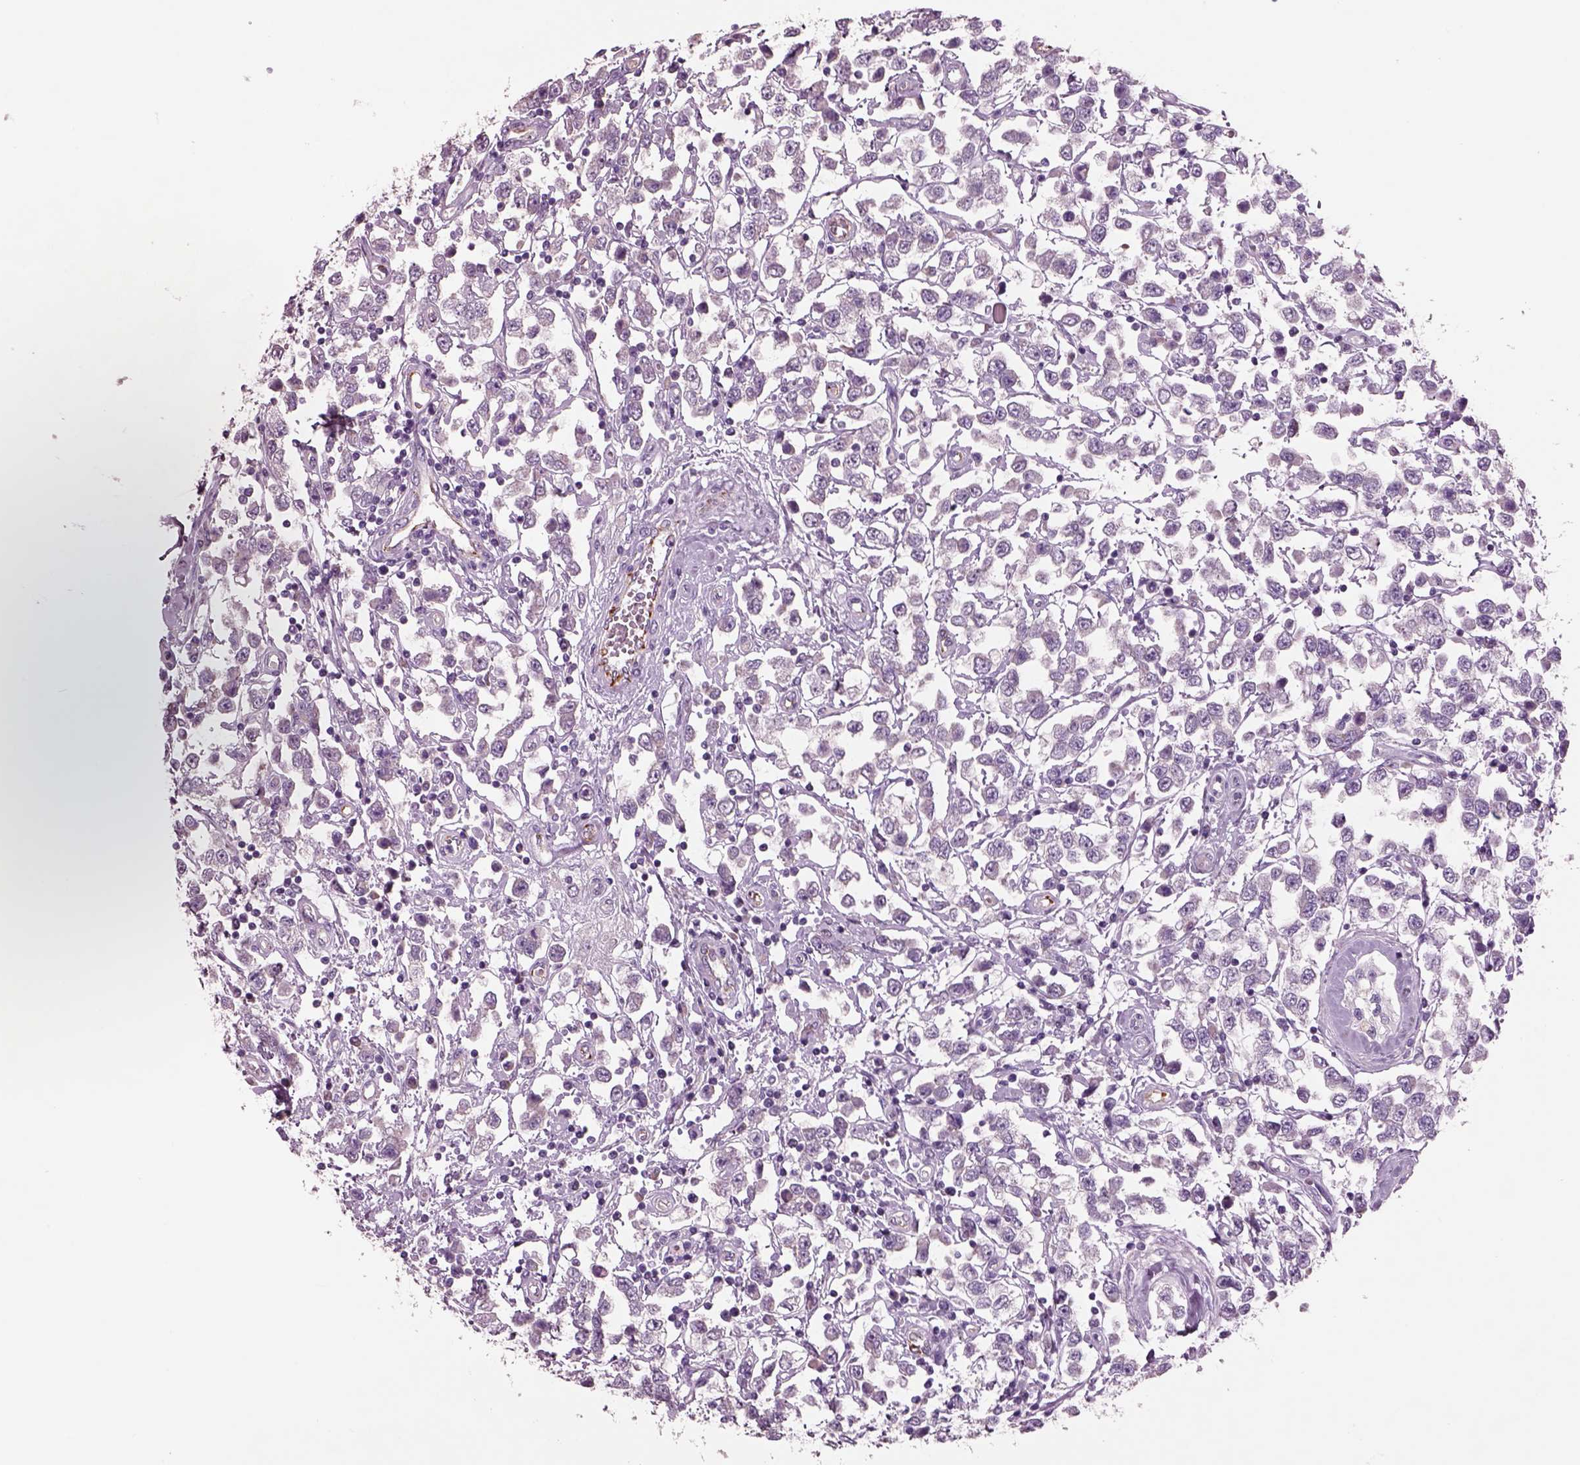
{"staining": {"intensity": "negative", "quantity": "none", "location": "none"}, "tissue": "testis cancer", "cell_type": "Tumor cells", "image_type": "cancer", "snomed": [{"axis": "morphology", "description": "Seminoma, NOS"}, {"axis": "topography", "description": "Testis"}], "caption": "Immunohistochemical staining of testis seminoma demonstrates no significant positivity in tumor cells.", "gene": "PLPP7", "patient": {"sex": "male", "age": 34}}